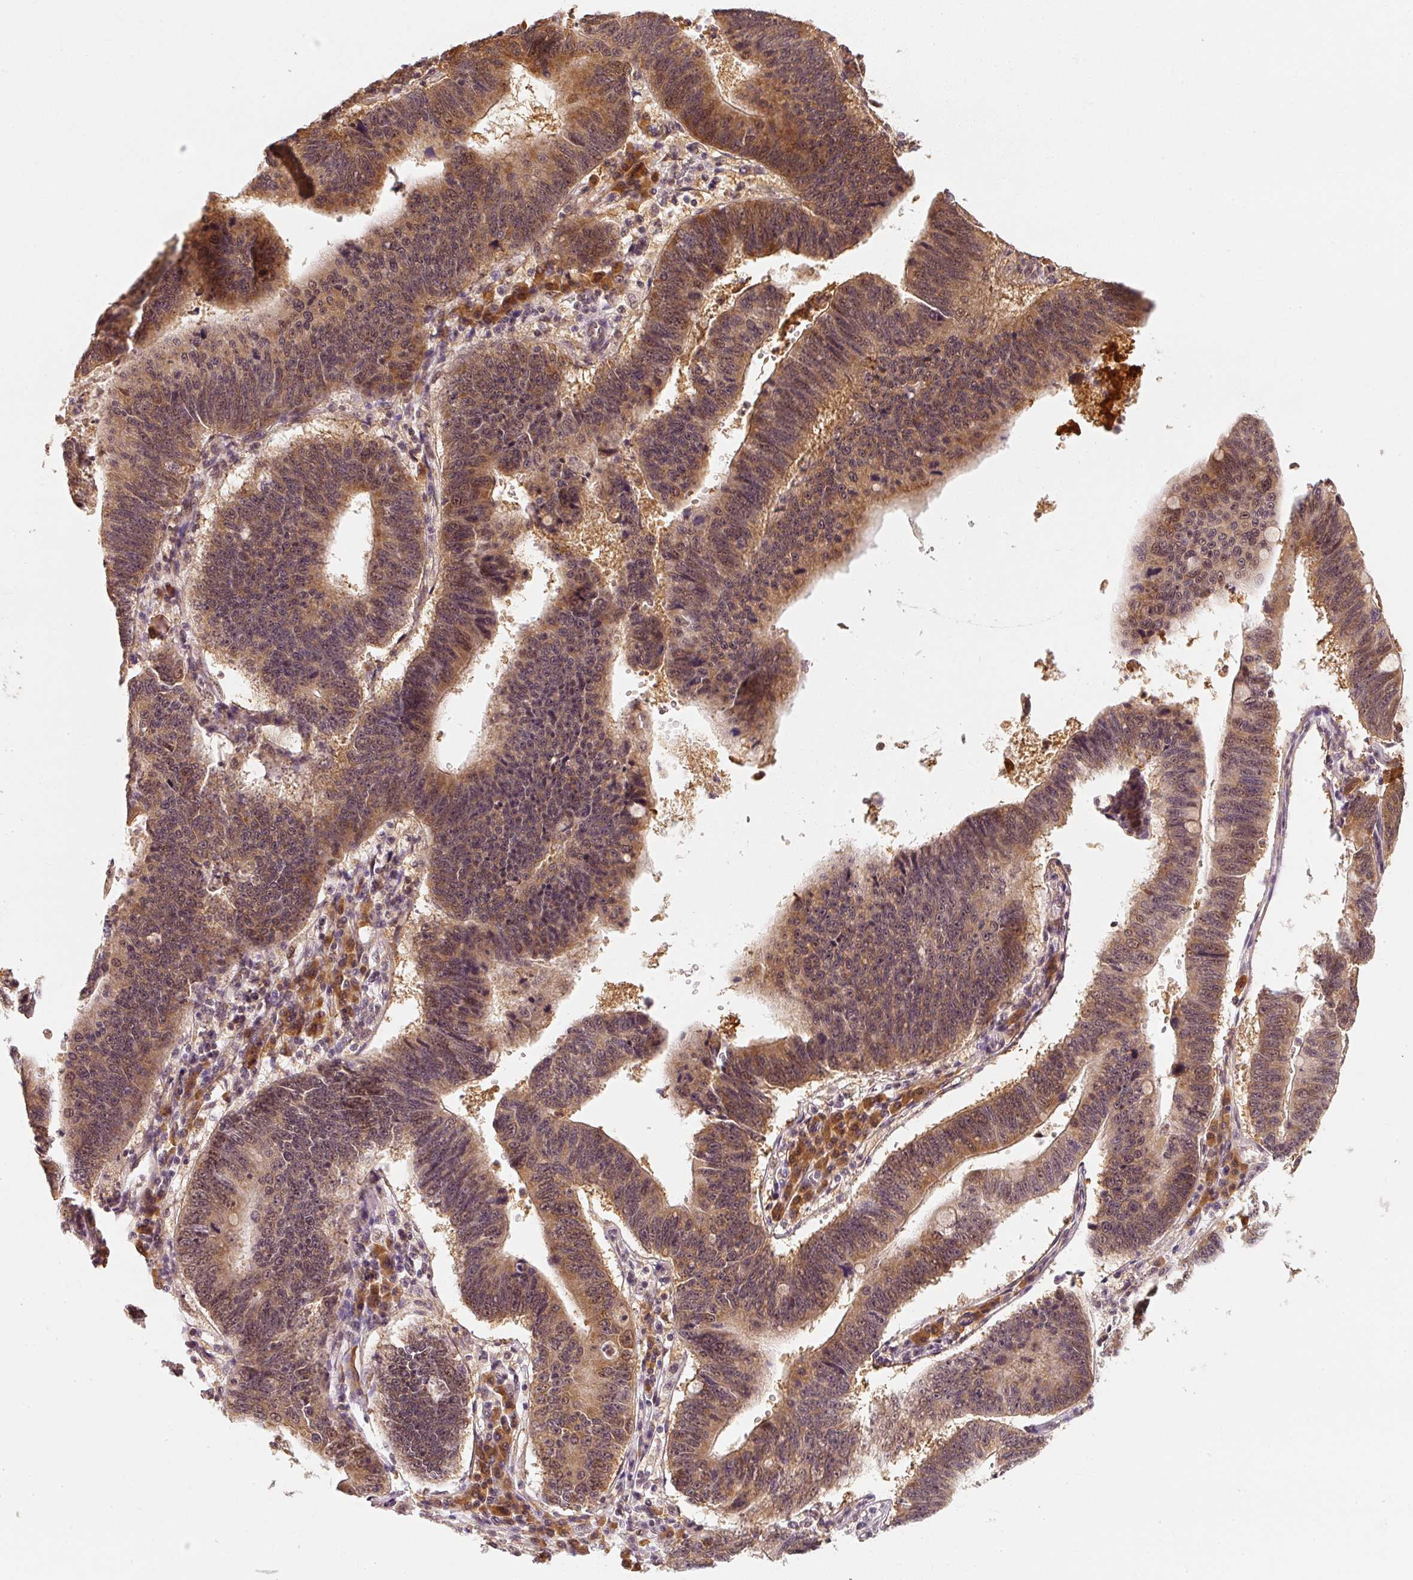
{"staining": {"intensity": "moderate", "quantity": ">75%", "location": "cytoplasmic/membranous"}, "tissue": "stomach cancer", "cell_type": "Tumor cells", "image_type": "cancer", "snomed": [{"axis": "morphology", "description": "Adenocarcinoma, NOS"}, {"axis": "topography", "description": "Stomach"}], "caption": "Tumor cells exhibit moderate cytoplasmic/membranous staining in about >75% of cells in stomach adenocarcinoma.", "gene": "EEF1A2", "patient": {"sex": "male", "age": 59}}